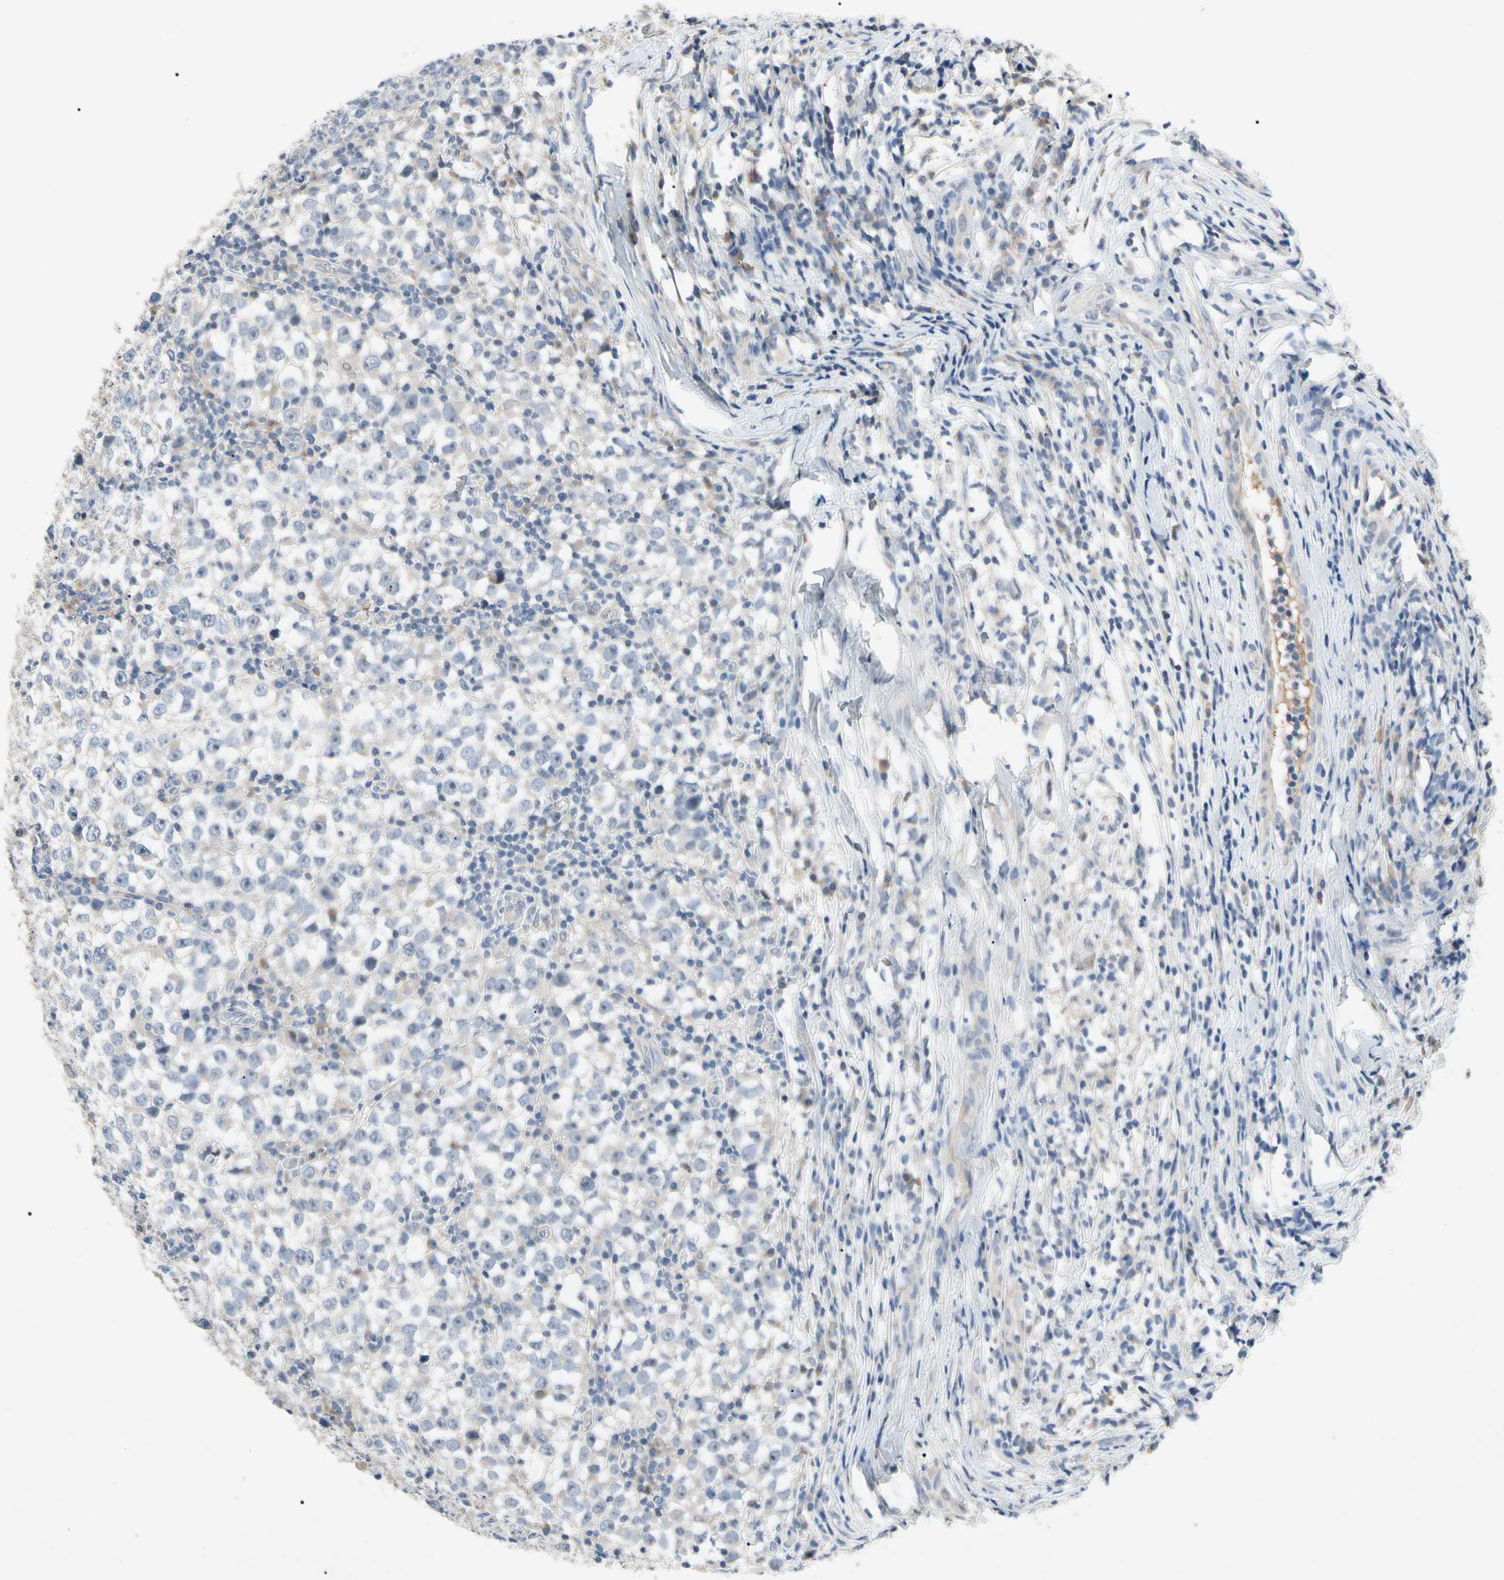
{"staining": {"intensity": "negative", "quantity": "none", "location": "none"}, "tissue": "testis cancer", "cell_type": "Tumor cells", "image_type": "cancer", "snomed": [{"axis": "morphology", "description": "Seminoma, NOS"}, {"axis": "topography", "description": "Testis"}], "caption": "There is no significant expression in tumor cells of testis cancer. Nuclei are stained in blue.", "gene": "GAS6", "patient": {"sex": "male", "age": 65}}